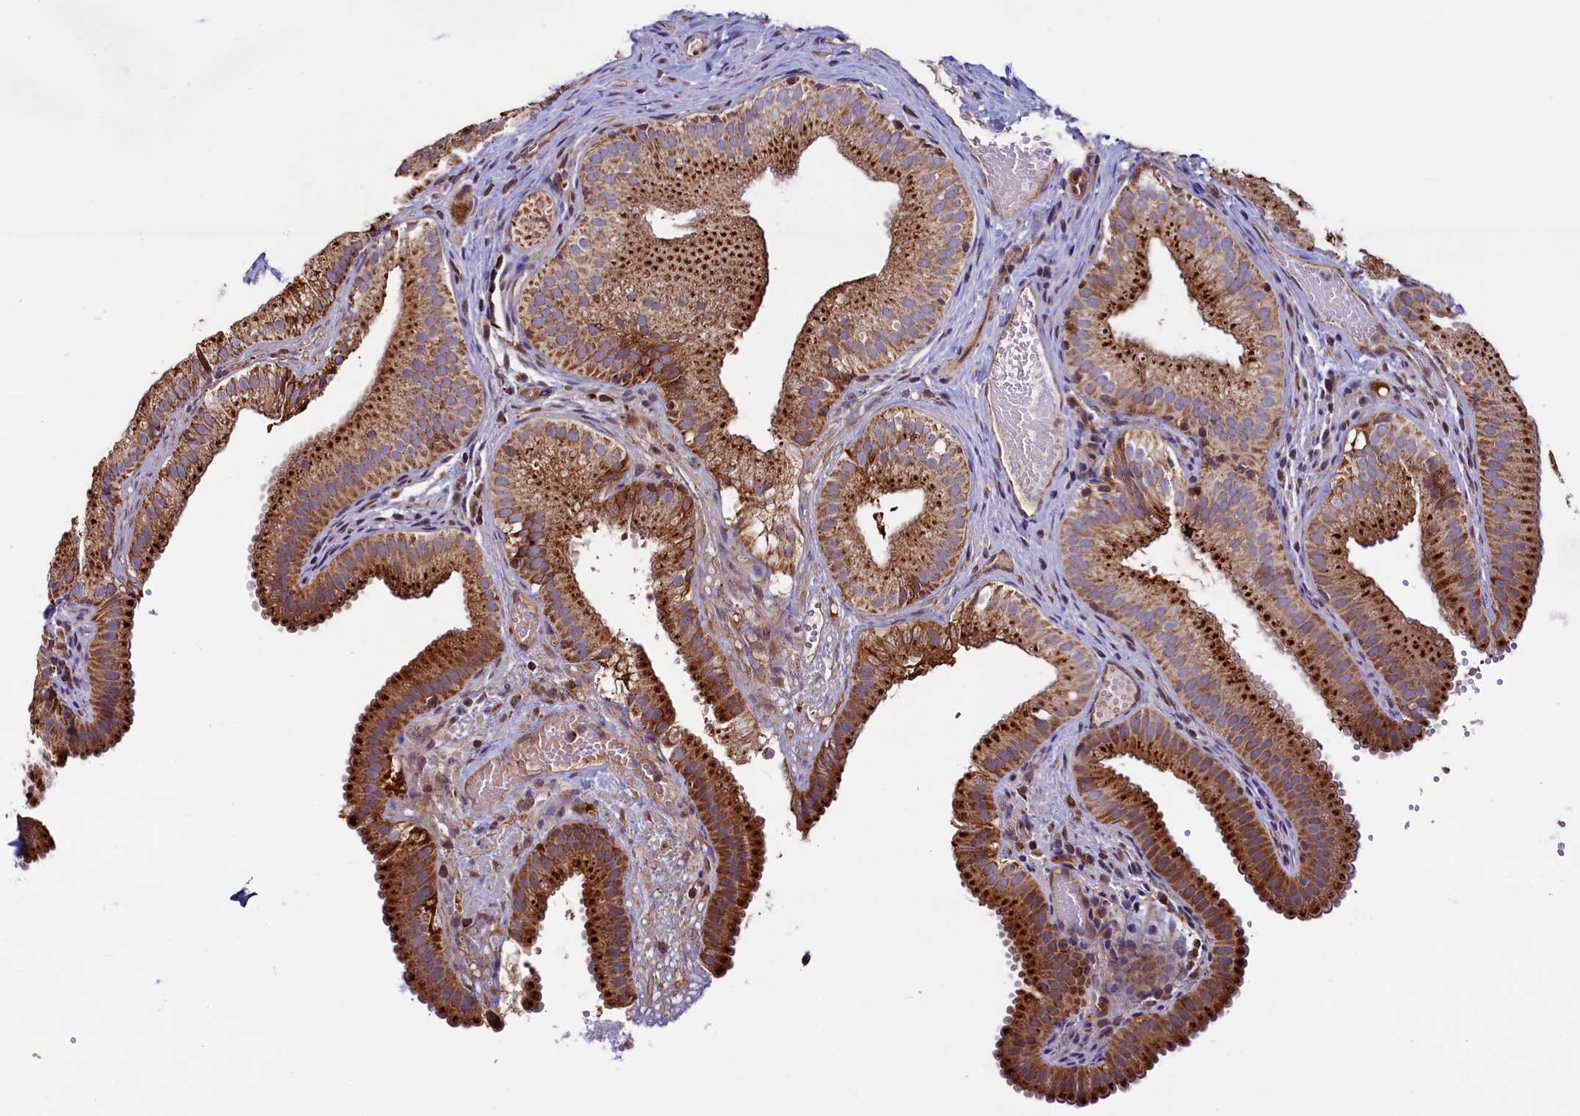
{"staining": {"intensity": "strong", "quantity": ">75%", "location": "cytoplasmic/membranous"}, "tissue": "gallbladder", "cell_type": "Glandular cells", "image_type": "normal", "snomed": [{"axis": "morphology", "description": "Normal tissue, NOS"}, {"axis": "topography", "description": "Gallbladder"}], "caption": "Brown immunohistochemical staining in benign gallbladder exhibits strong cytoplasmic/membranous positivity in approximately >75% of glandular cells.", "gene": "ZNF577", "patient": {"sex": "female", "age": 30}}